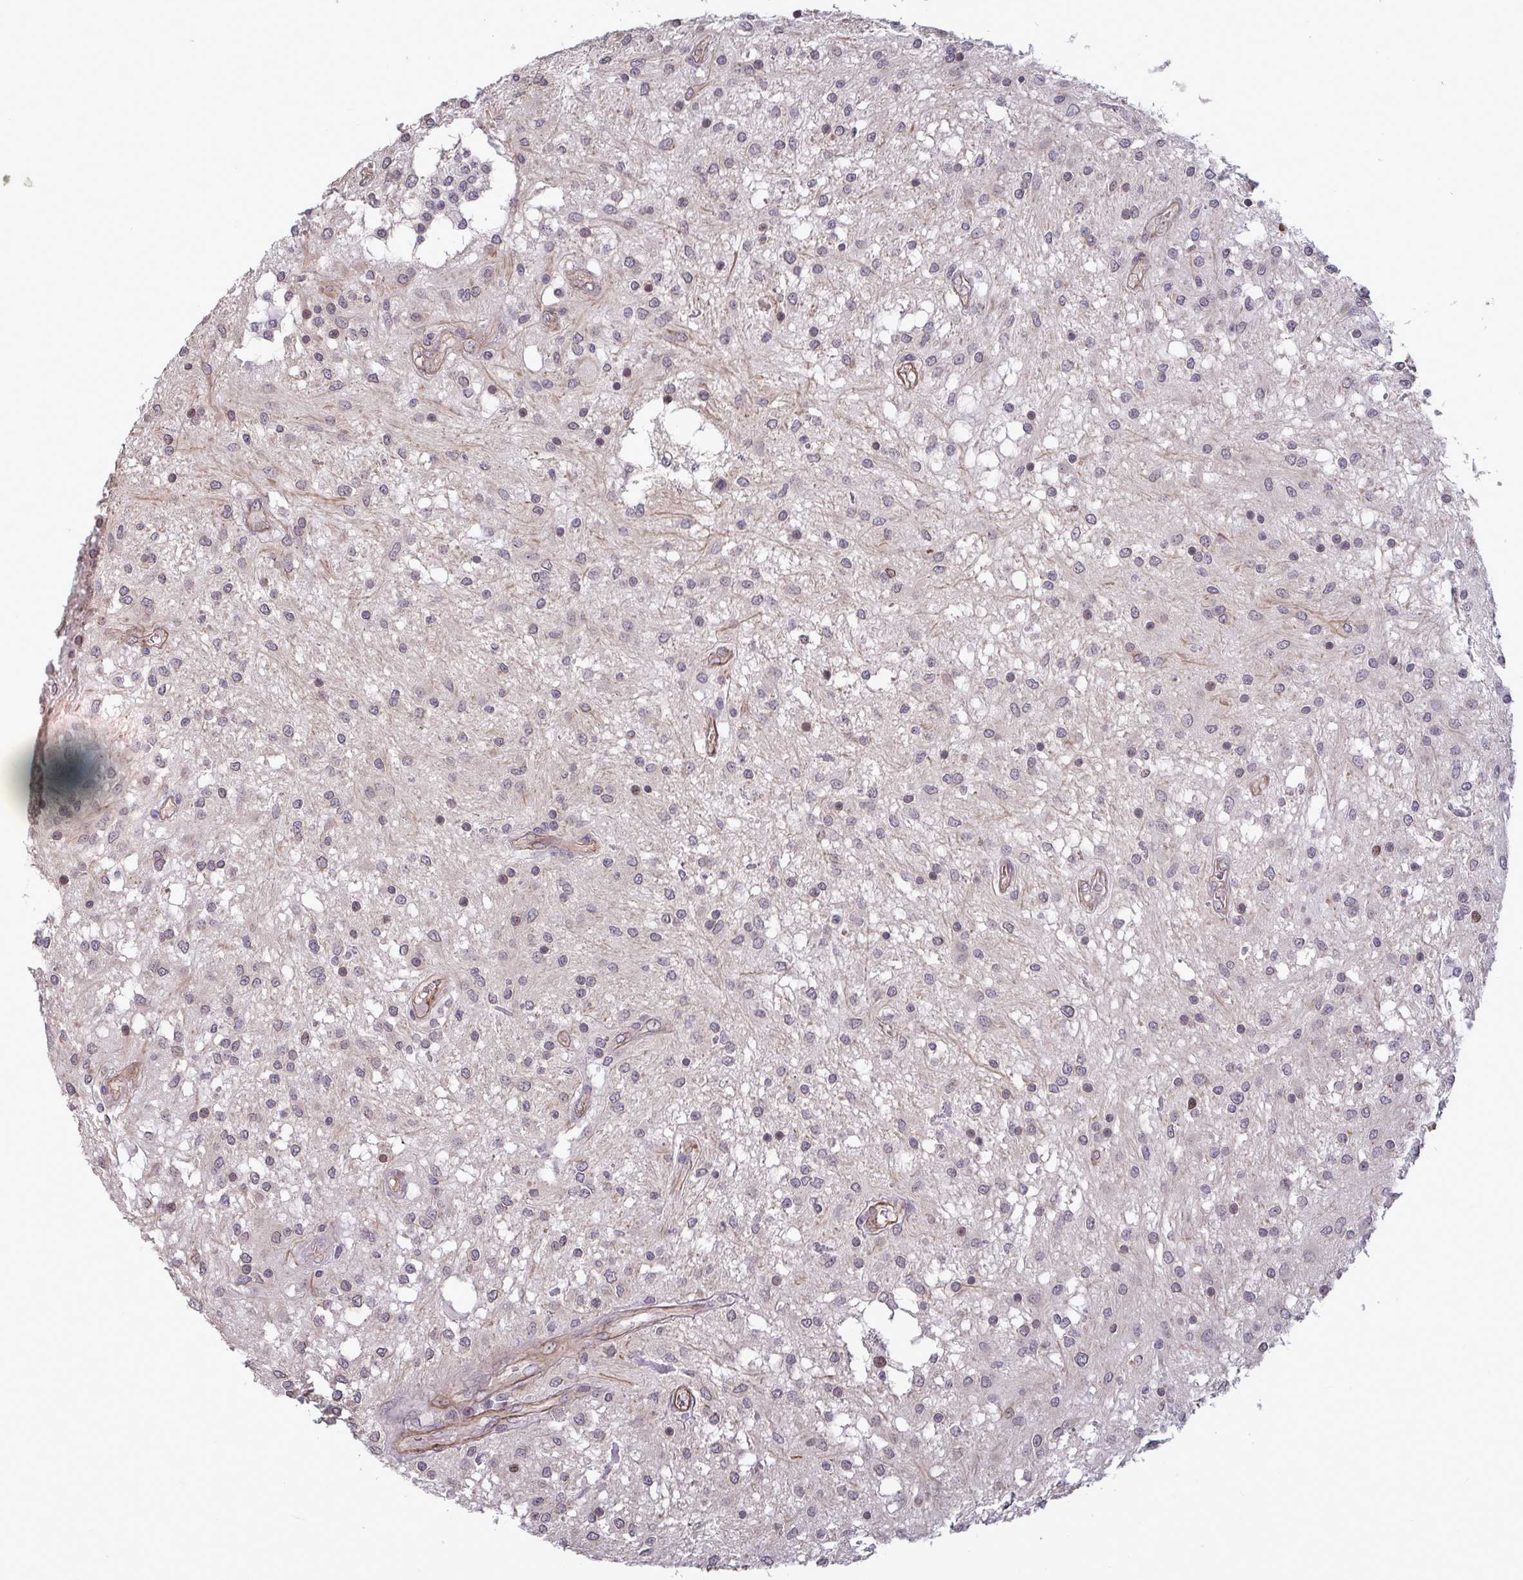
{"staining": {"intensity": "weak", "quantity": "<25%", "location": "nuclear"}, "tissue": "glioma", "cell_type": "Tumor cells", "image_type": "cancer", "snomed": [{"axis": "morphology", "description": "Glioma, malignant, Low grade"}, {"axis": "topography", "description": "Cerebellum"}], "caption": "A high-resolution image shows immunohistochemistry staining of glioma, which displays no significant positivity in tumor cells.", "gene": "IPO5", "patient": {"sex": "female", "age": 14}}